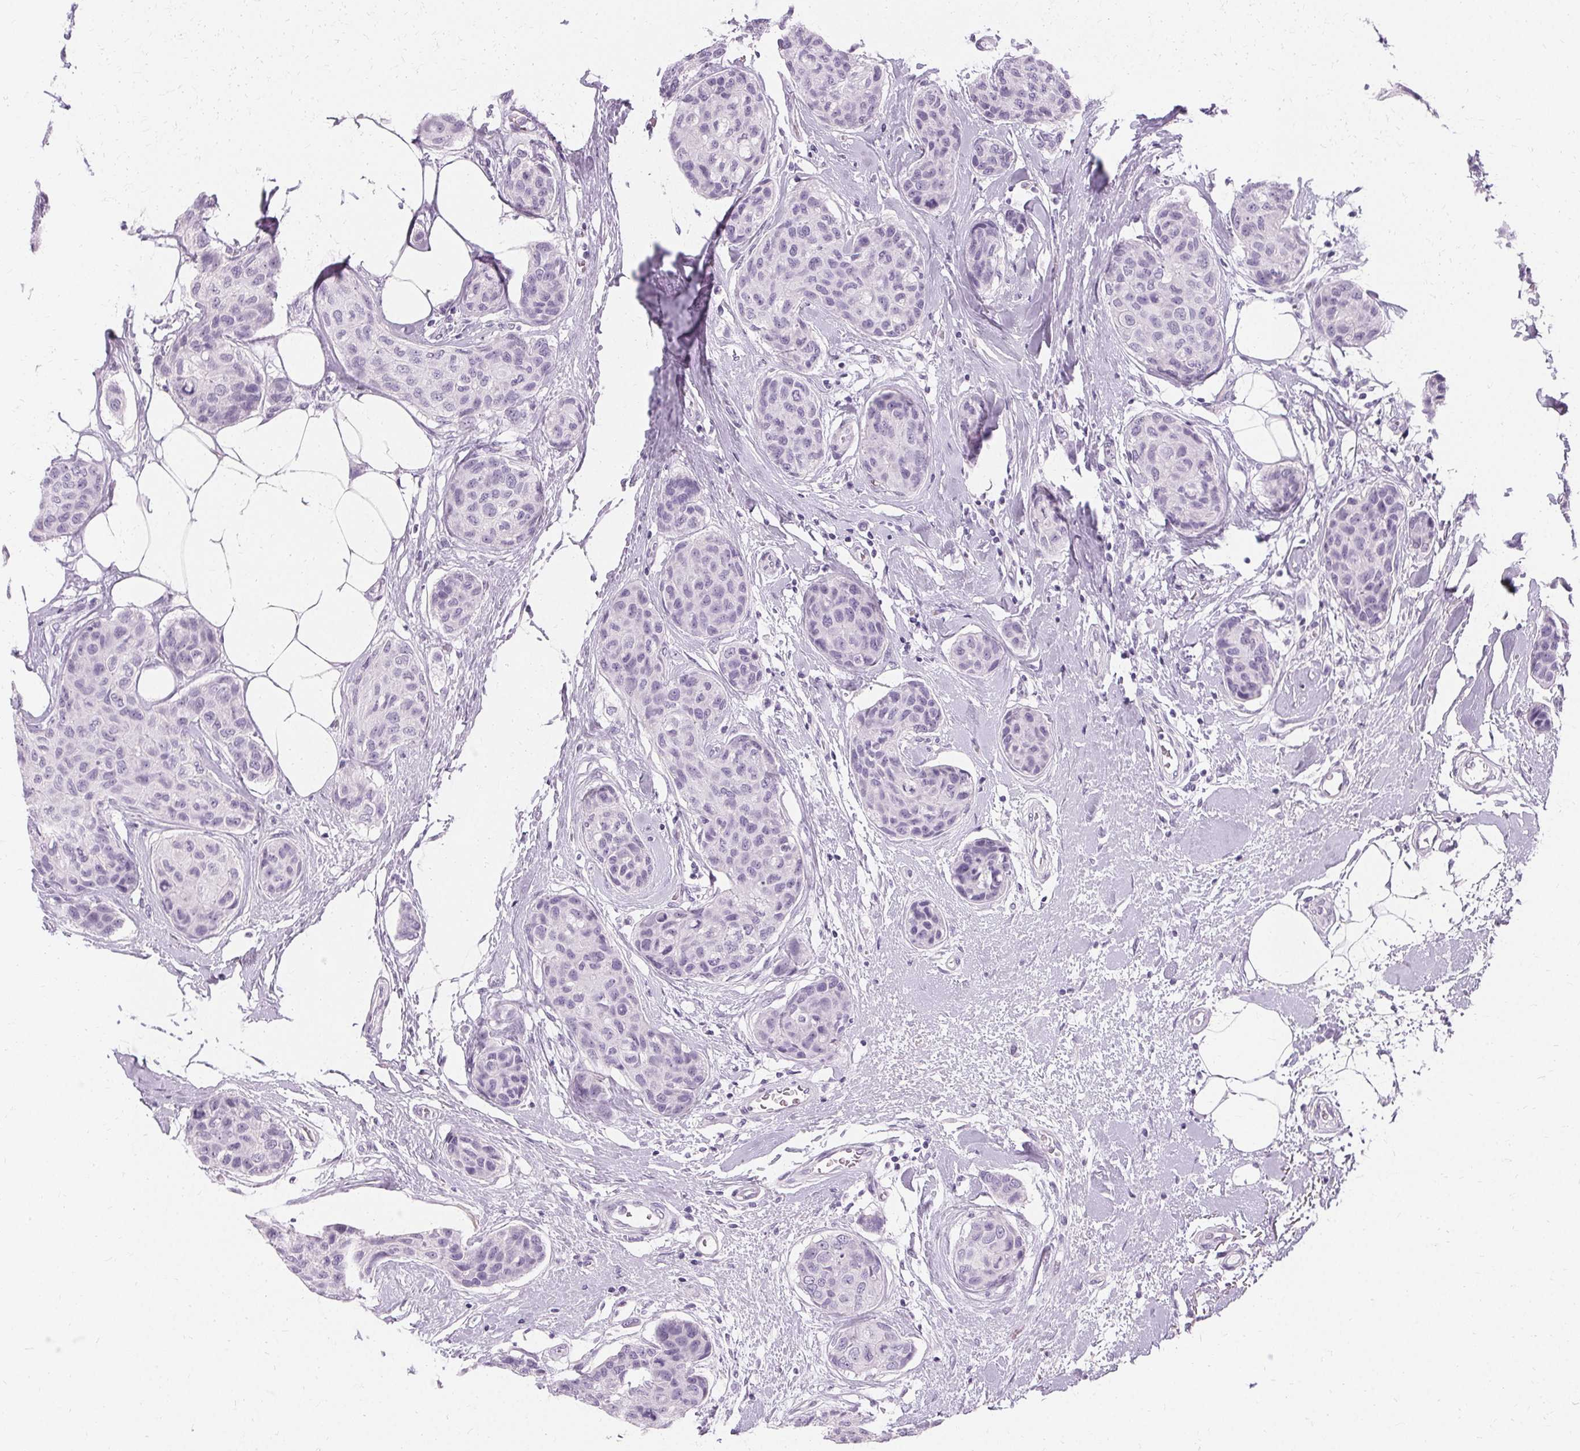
{"staining": {"intensity": "negative", "quantity": "none", "location": "none"}, "tissue": "breast cancer", "cell_type": "Tumor cells", "image_type": "cancer", "snomed": [{"axis": "morphology", "description": "Duct carcinoma"}, {"axis": "topography", "description": "Breast"}], "caption": "This micrograph is of breast cancer stained with immunohistochemistry (IHC) to label a protein in brown with the nuclei are counter-stained blue. There is no positivity in tumor cells.", "gene": "KRT6C", "patient": {"sex": "female", "age": 80}}